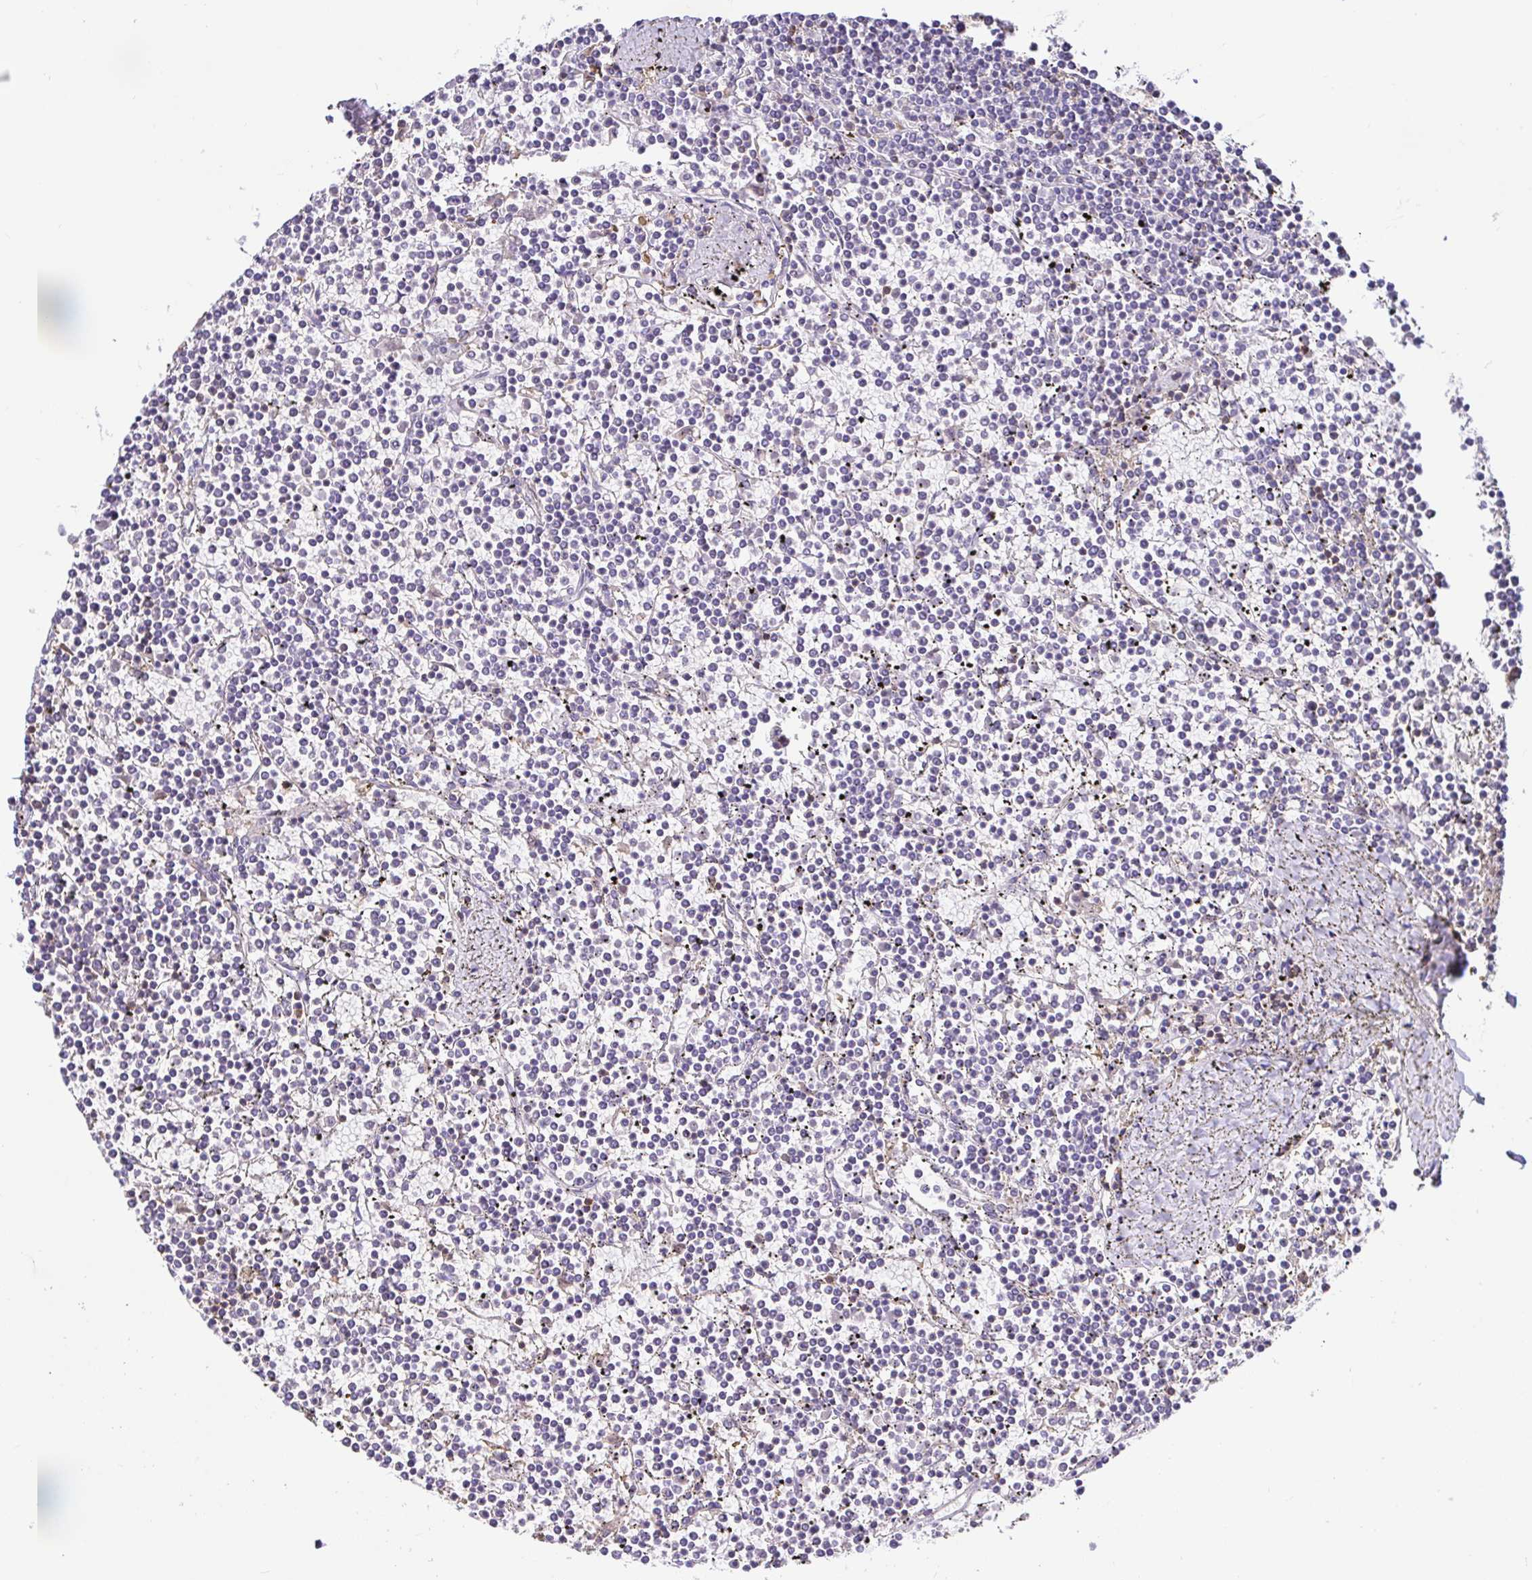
{"staining": {"intensity": "negative", "quantity": "none", "location": "none"}, "tissue": "lymphoma", "cell_type": "Tumor cells", "image_type": "cancer", "snomed": [{"axis": "morphology", "description": "Malignant lymphoma, non-Hodgkin's type, Low grade"}, {"axis": "topography", "description": "Spleen"}], "caption": "Tumor cells are negative for brown protein staining in malignant lymphoma, non-Hodgkin's type (low-grade).", "gene": "SKAP1", "patient": {"sex": "female", "age": 19}}